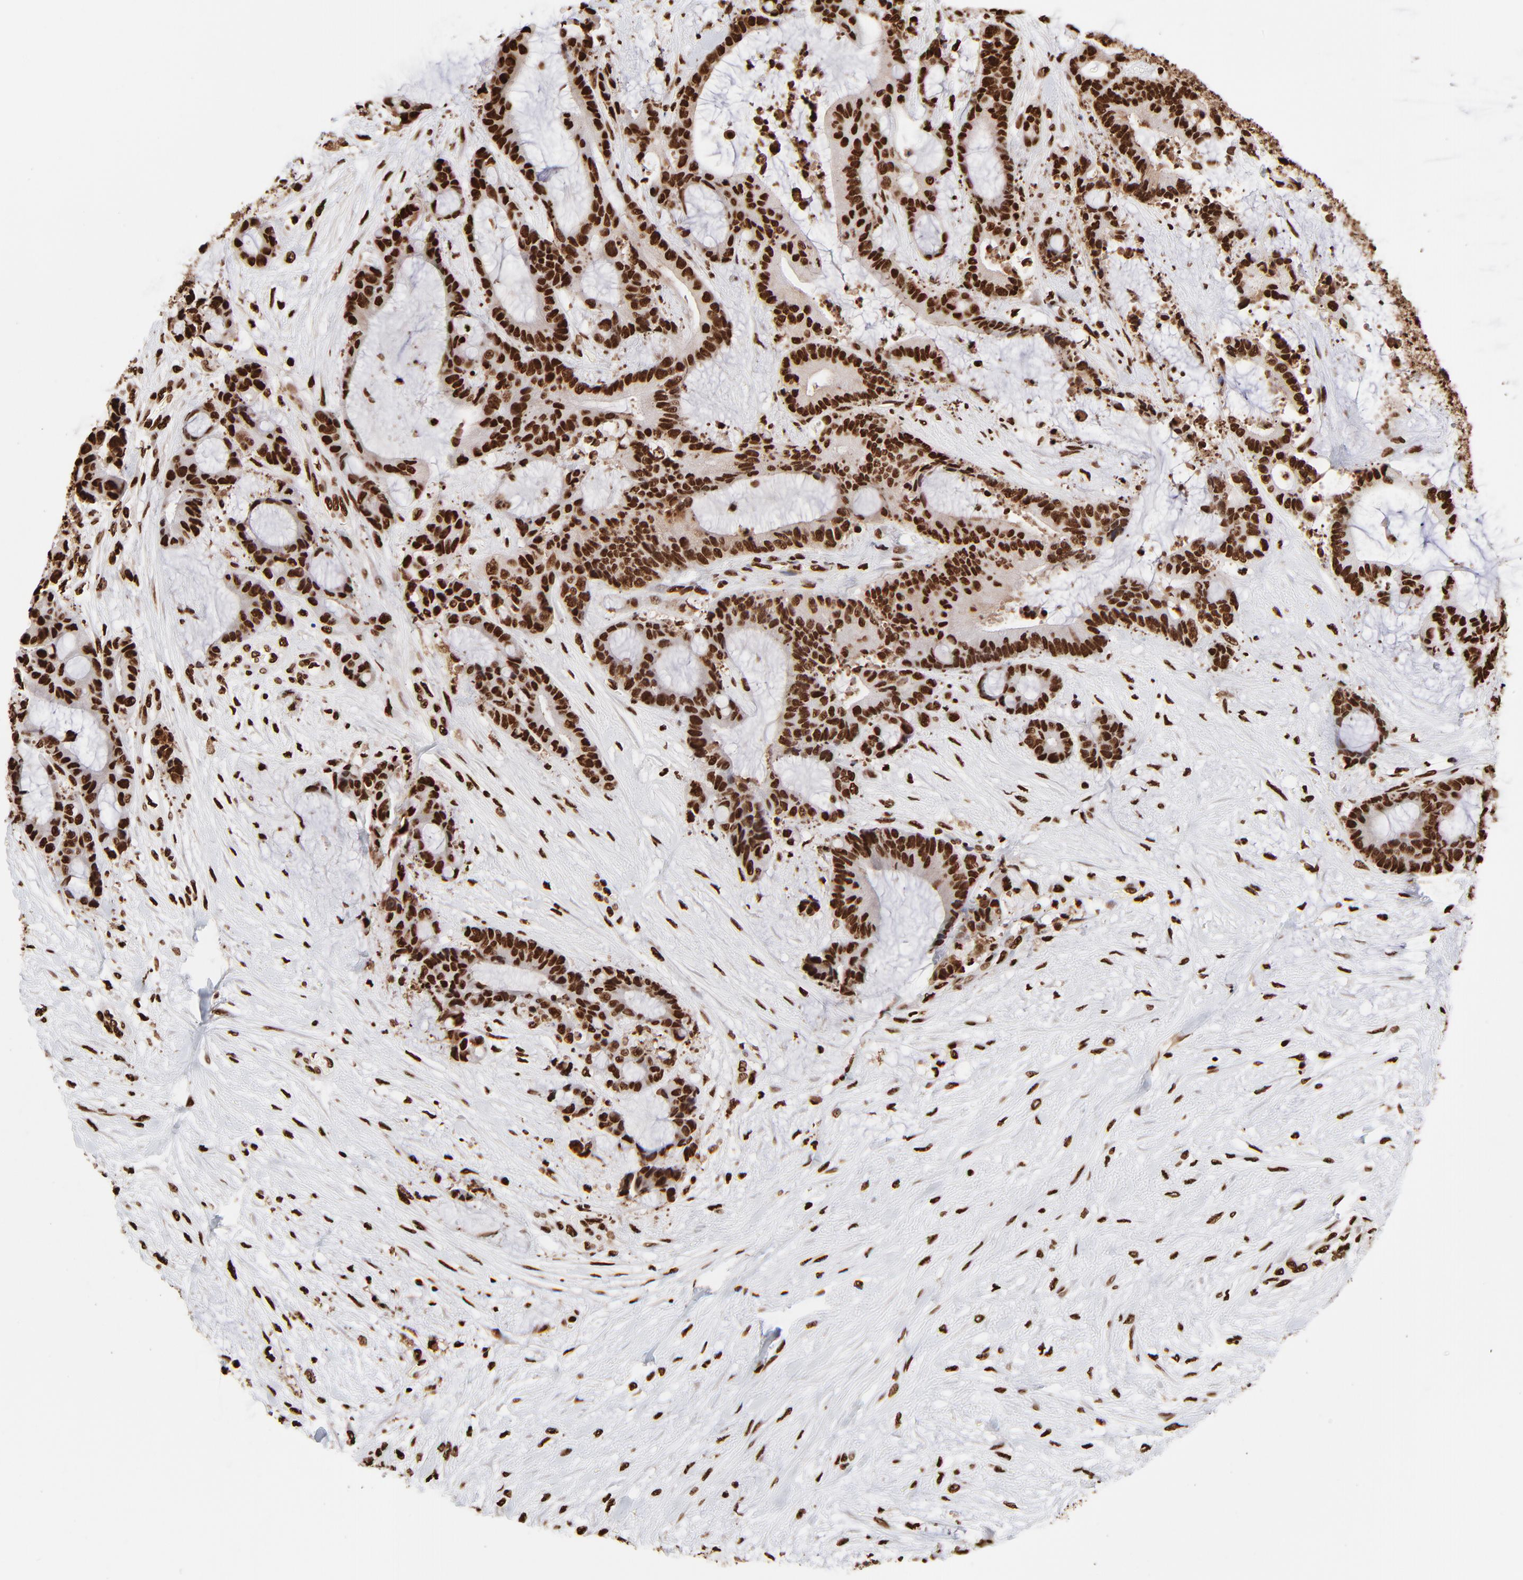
{"staining": {"intensity": "strong", "quantity": ">75%", "location": "nuclear"}, "tissue": "liver cancer", "cell_type": "Tumor cells", "image_type": "cancer", "snomed": [{"axis": "morphology", "description": "Cholangiocarcinoma"}, {"axis": "topography", "description": "Liver"}], "caption": "A brown stain highlights strong nuclear positivity of a protein in human cholangiocarcinoma (liver) tumor cells. (DAB IHC with brightfield microscopy, high magnification).", "gene": "ZNF544", "patient": {"sex": "female", "age": 73}}